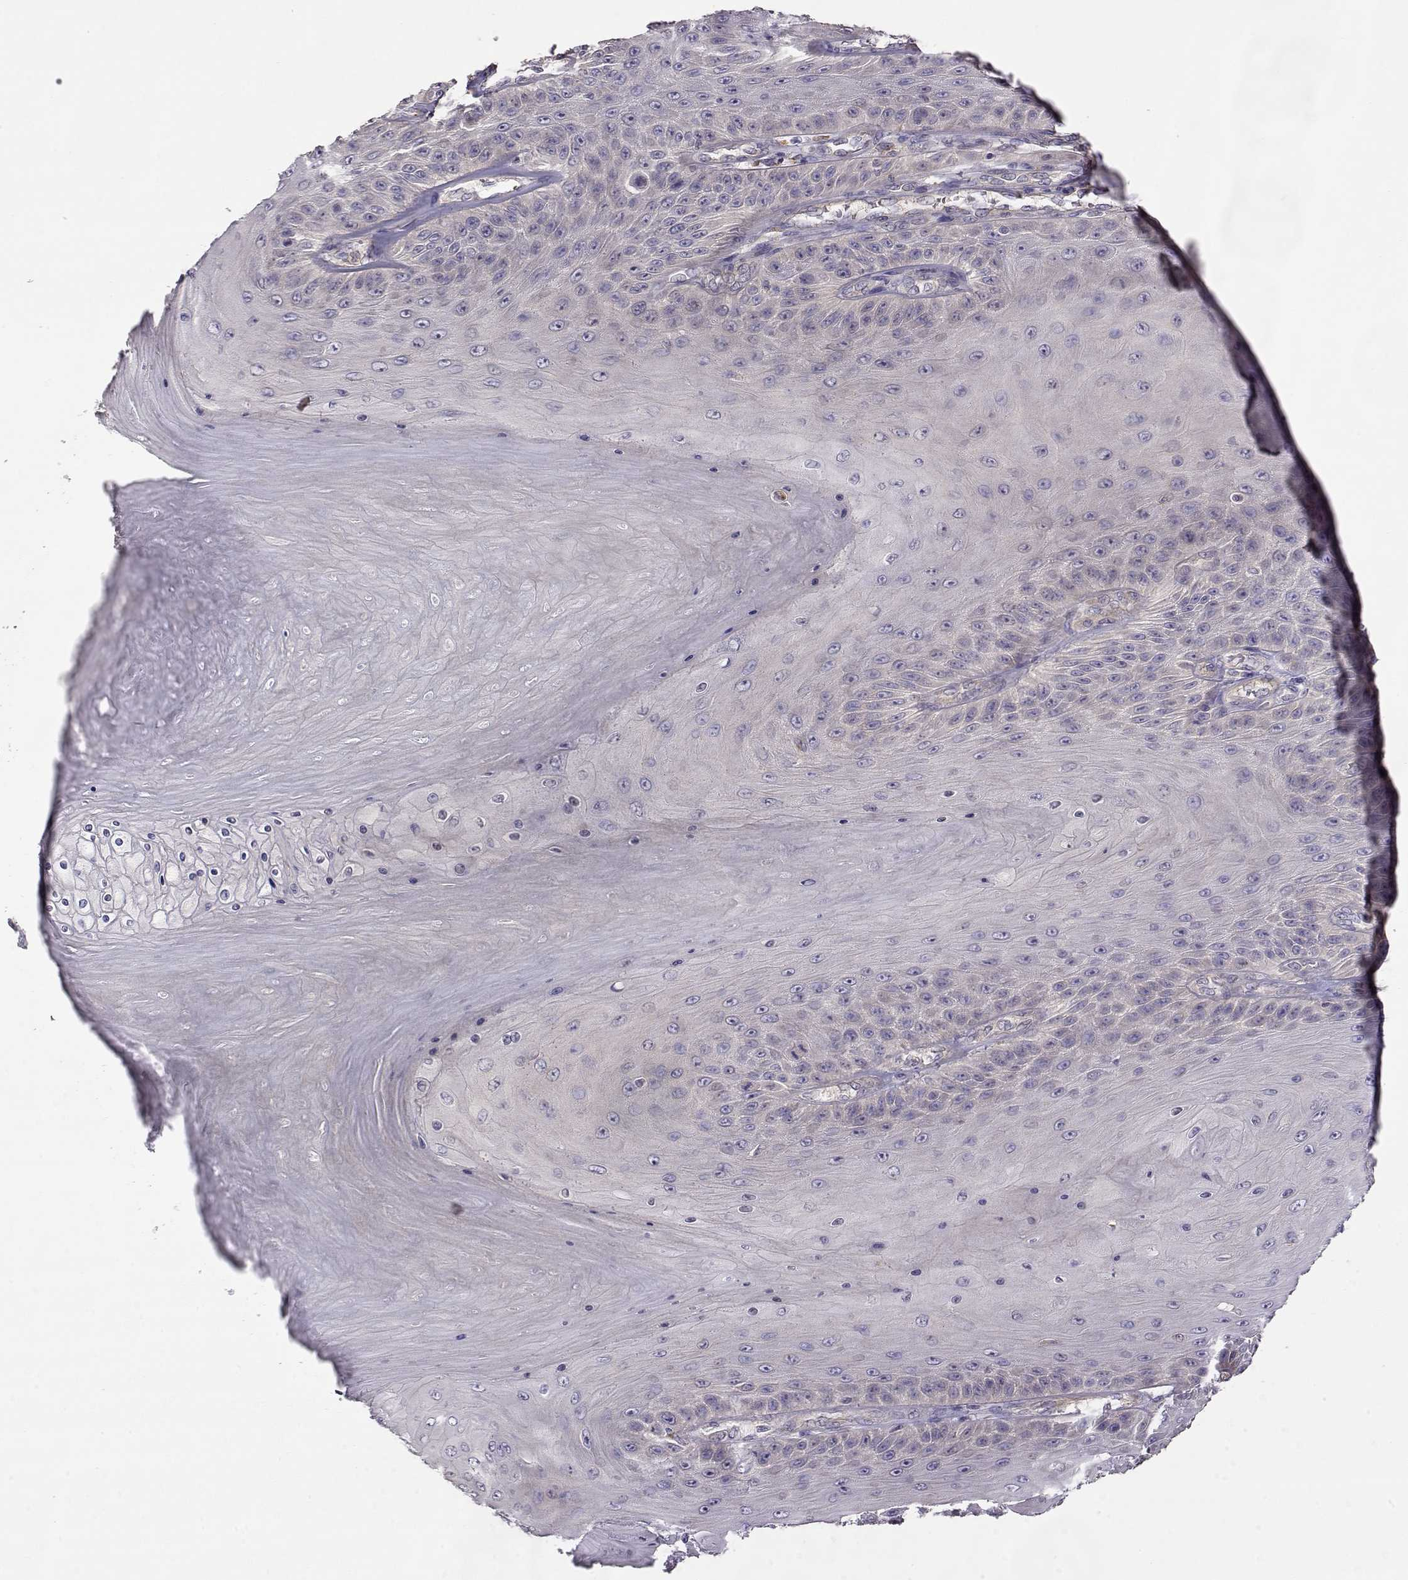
{"staining": {"intensity": "negative", "quantity": "none", "location": "none"}, "tissue": "skin cancer", "cell_type": "Tumor cells", "image_type": "cancer", "snomed": [{"axis": "morphology", "description": "Squamous cell carcinoma, NOS"}, {"axis": "topography", "description": "Skin"}], "caption": "The micrograph exhibits no staining of tumor cells in squamous cell carcinoma (skin). The staining was performed using DAB (3,3'-diaminobenzidine) to visualize the protein expression in brown, while the nuclei were stained in blue with hematoxylin (Magnification: 20x).", "gene": "CRIM1", "patient": {"sex": "male", "age": 62}}